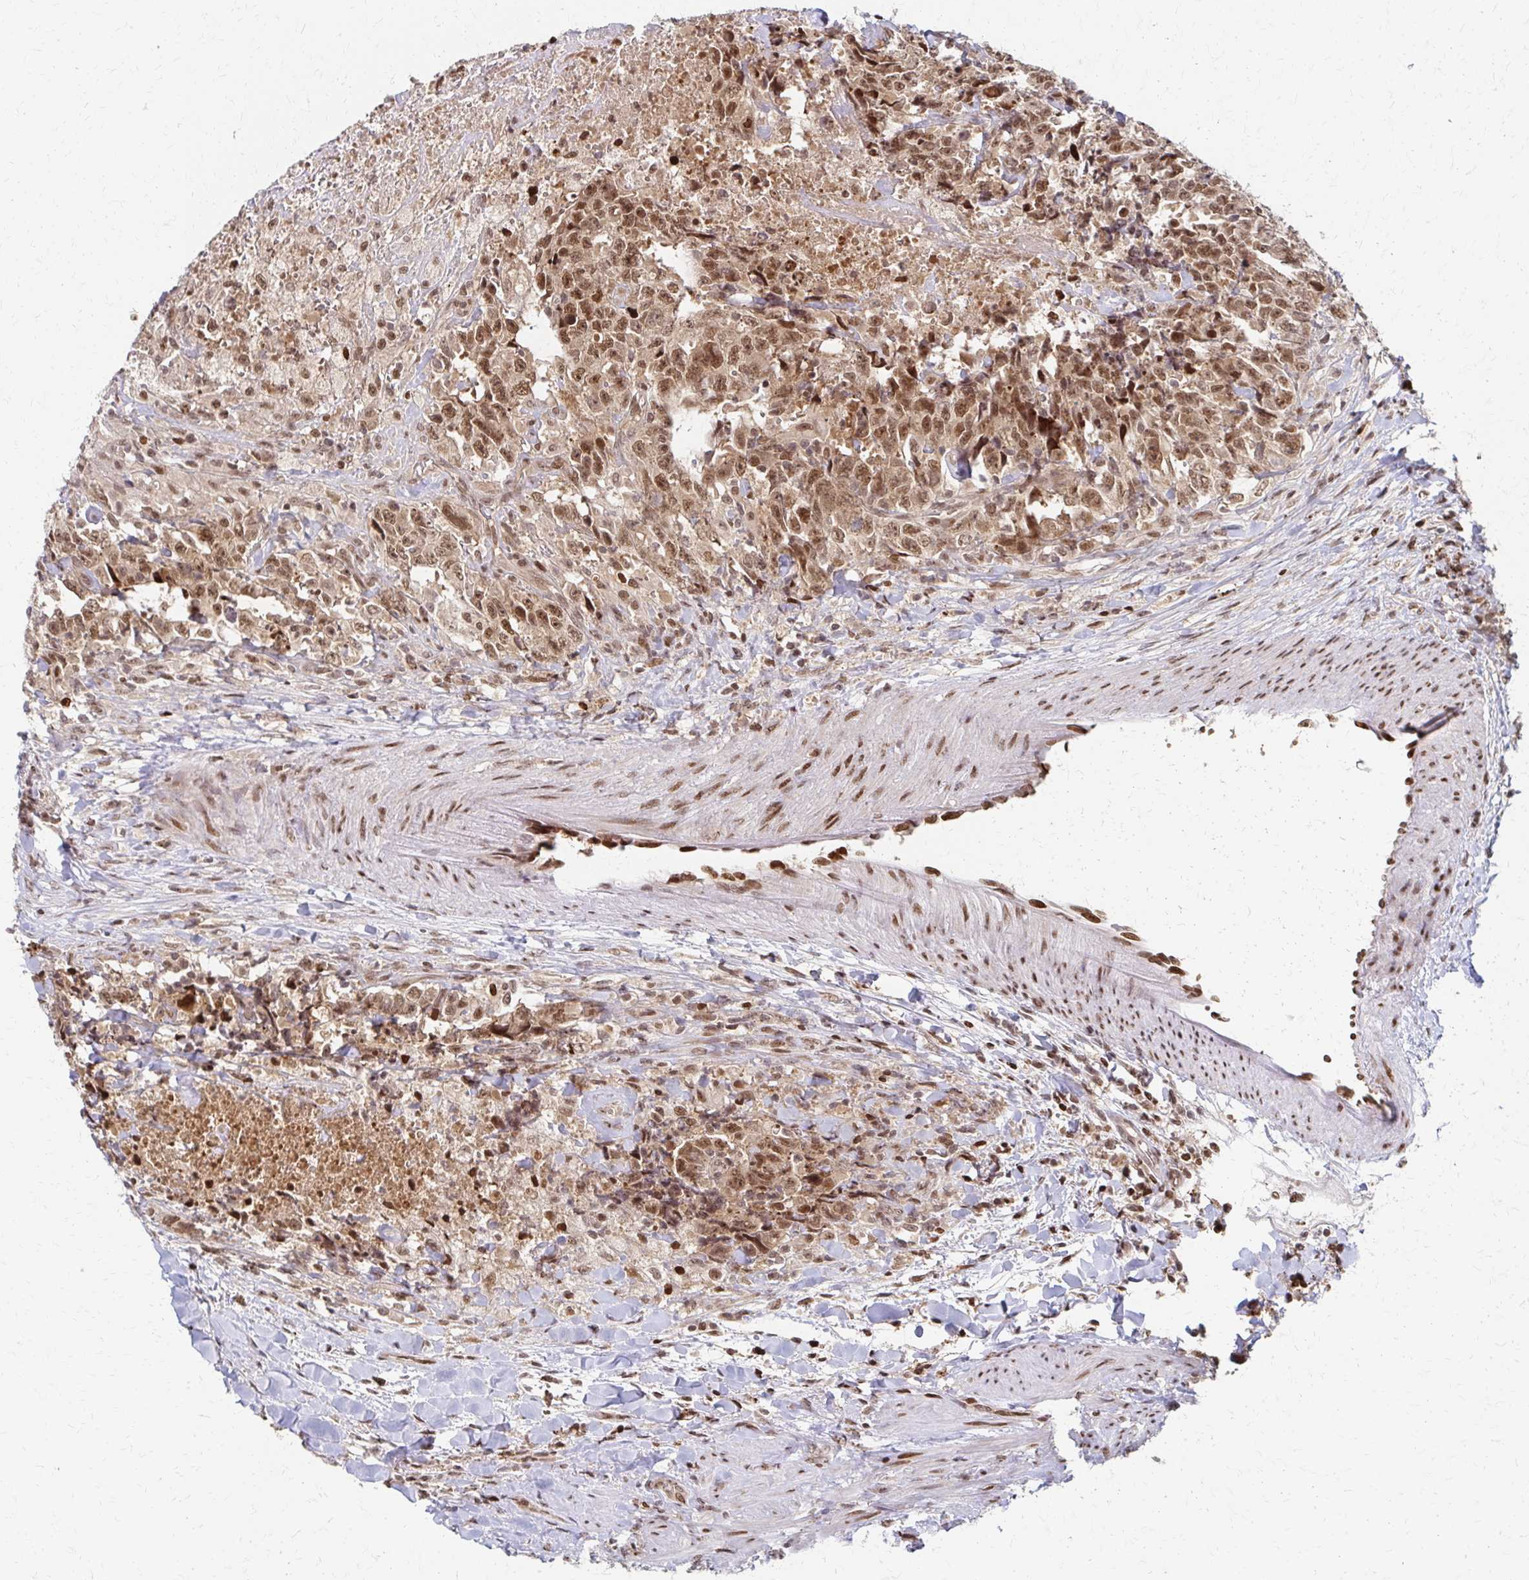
{"staining": {"intensity": "moderate", "quantity": ">75%", "location": "nuclear"}, "tissue": "testis cancer", "cell_type": "Tumor cells", "image_type": "cancer", "snomed": [{"axis": "morphology", "description": "Carcinoma, Embryonal, NOS"}, {"axis": "topography", "description": "Testis"}], "caption": "Brown immunohistochemical staining in testis cancer exhibits moderate nuclear positivity in approximately >75% of tumor cells.", "gene": "PSMD7", "patient": {"sex": "male", "age": 24}}